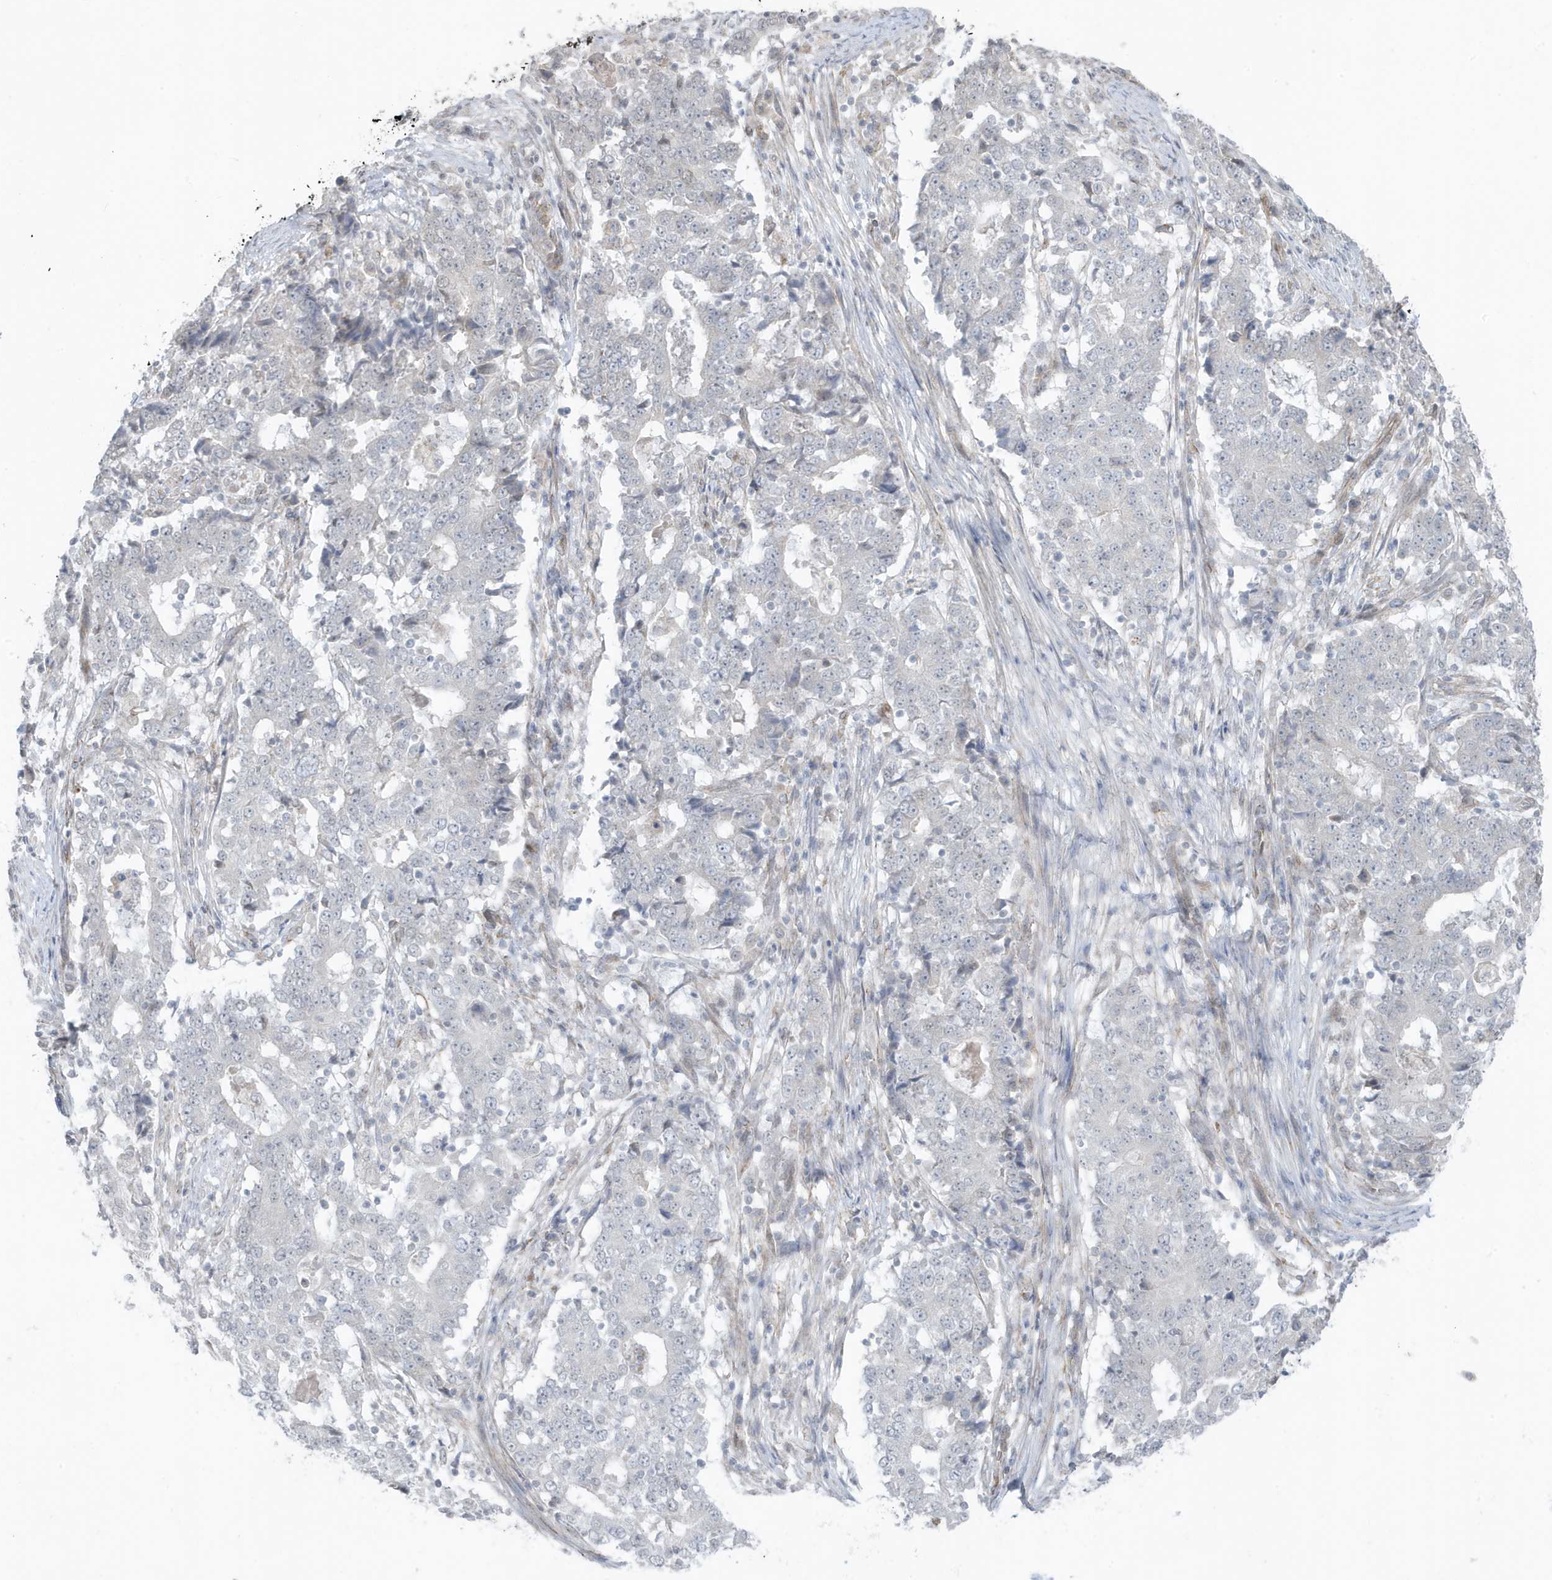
{"staining": {"intensity": "negative", "quantity": "none", "location": "none"}, "tissue": "stomach cancer", "cell_type": "Tumor cells", "image_type": "cancer", "snomed": [{"axis": "morphology", "description": "Adenocarcinoma, NOS"}, {"axis": "topography", "description": "Stomach"}], "caption": "High power microscopy histopathology image of an immunohistochemistry histopathology image of stomach adenocarcinoma, revealing no significant expression in tumor cells.", "gene": "CHCHD4", "patient": {"sex": "male", "age": 59}}